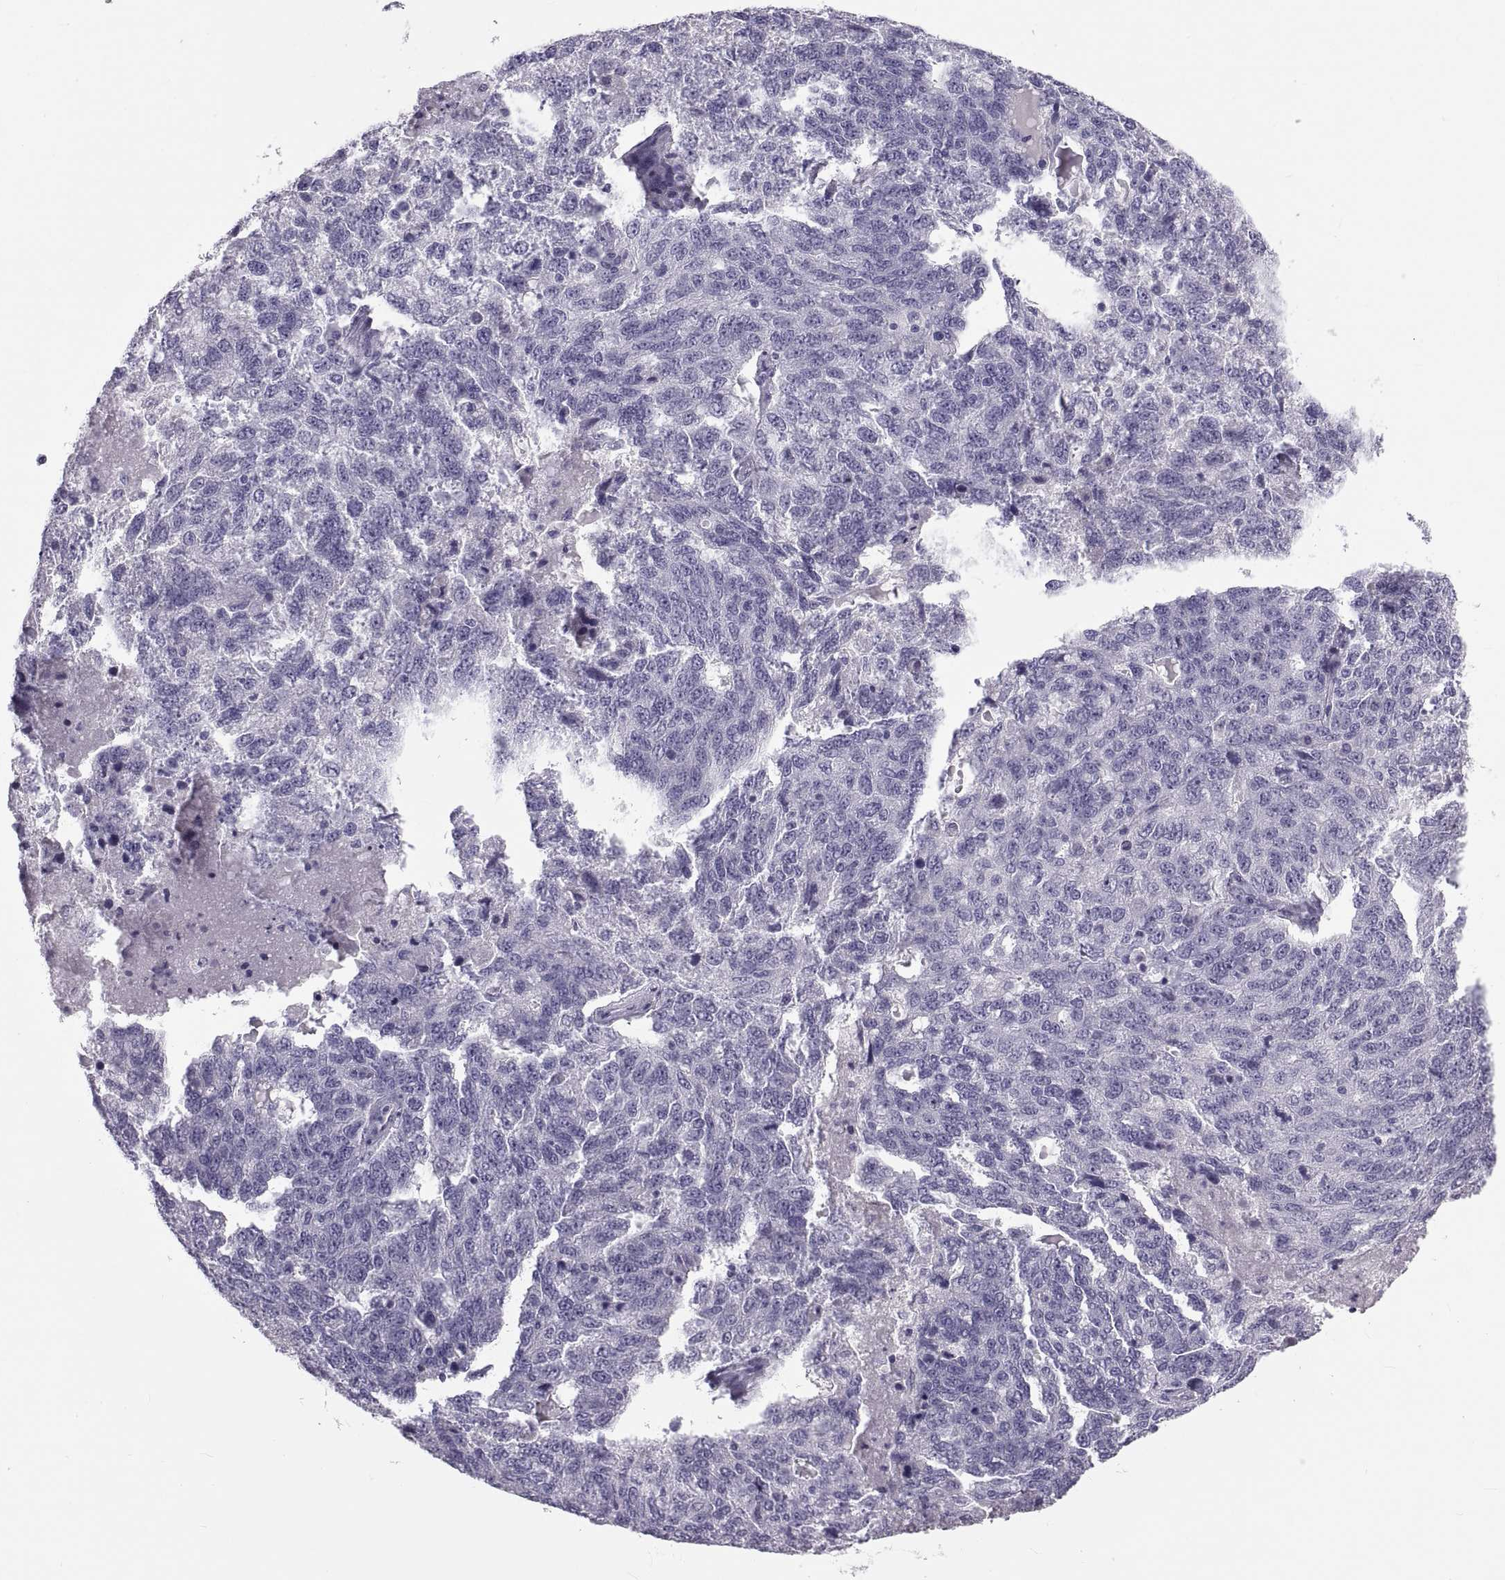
{"staining": {"intensity": "negative", "quantity": "none", "location": "none"}, "tissue": "ovarian cancer", "cell_type": "Tumor cells", "image_type": "cancer", "snomed": [{"axis": "morphology", "description": "Cystadenocarcinoma, serous, NOS"}, {"axis": "topography", "description": "Ovary"}], "caption": "Tumor cells are negative for protein expression in human serous cystadenocarcinoma (ovarian). (DAB immunohistochemistry (IHC) with hematoxylin counter stain).", "gene": "MAGEB1", "patient": {"sex": "female", "age": 71}}